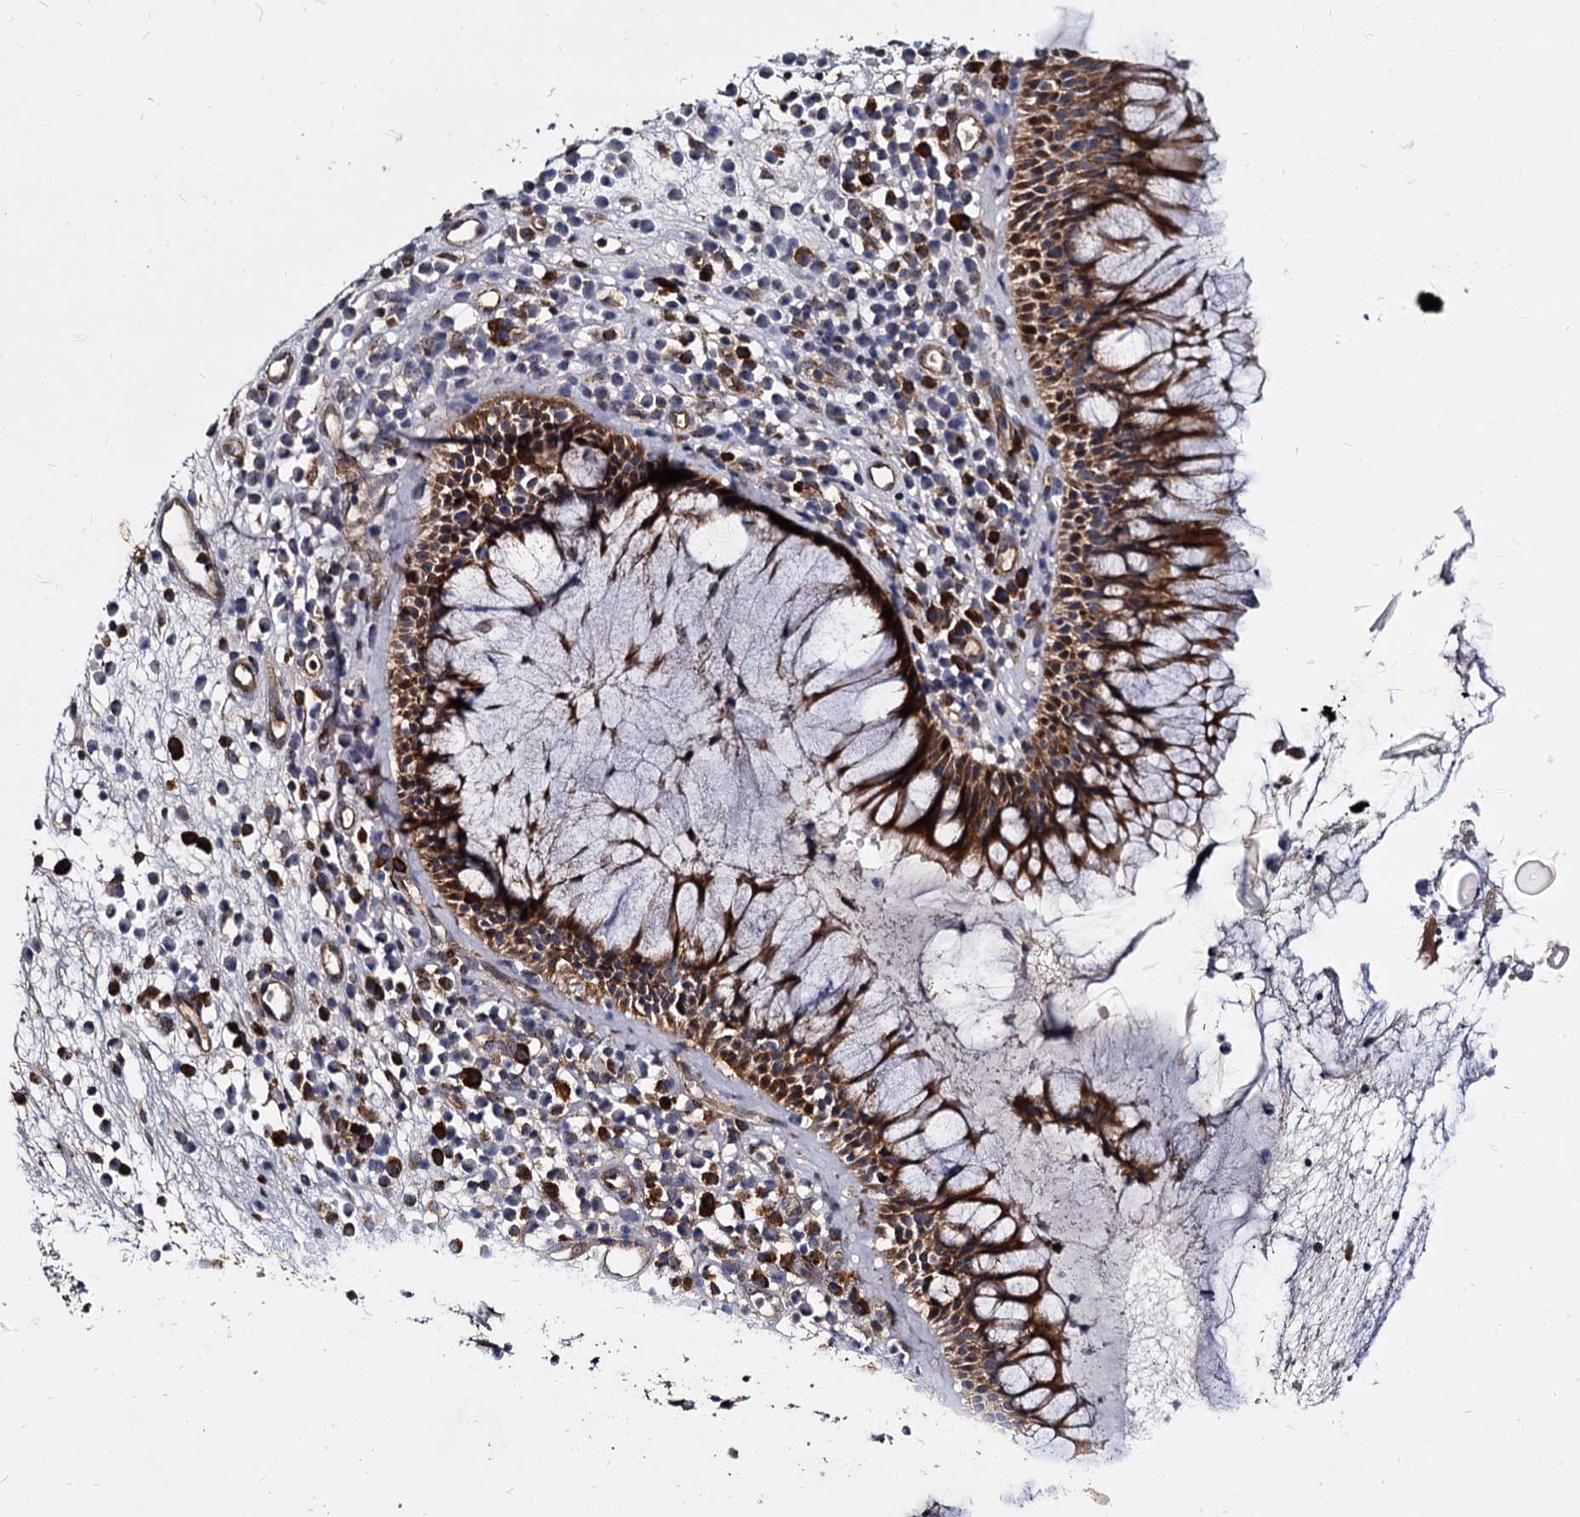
{"staining": {"intensity": "moderate", "quantity": ">75%", "location": "cytoplasmic/membranous"}, "tissue": "nasopharynx", "cell_type": "Respiratory epithelial cells", "image_type": "normal", "snomed": [{"axis": "morphology", "description": "Normal tissue, NOS"}, {"axis": "morphology", "description": "Inflammation, NOS"}, {"axis": "topography", "description": "Nasopharynx"}], "caption": "Normal nasopharynx demonstrates moderate cytoplasmic/membranous positivity in approximately >75% of respiratory epithelial cells, visualized by immunohistochemistry.", "gene": "WWC3", "patient": {"sex": "male", "age": 70}}